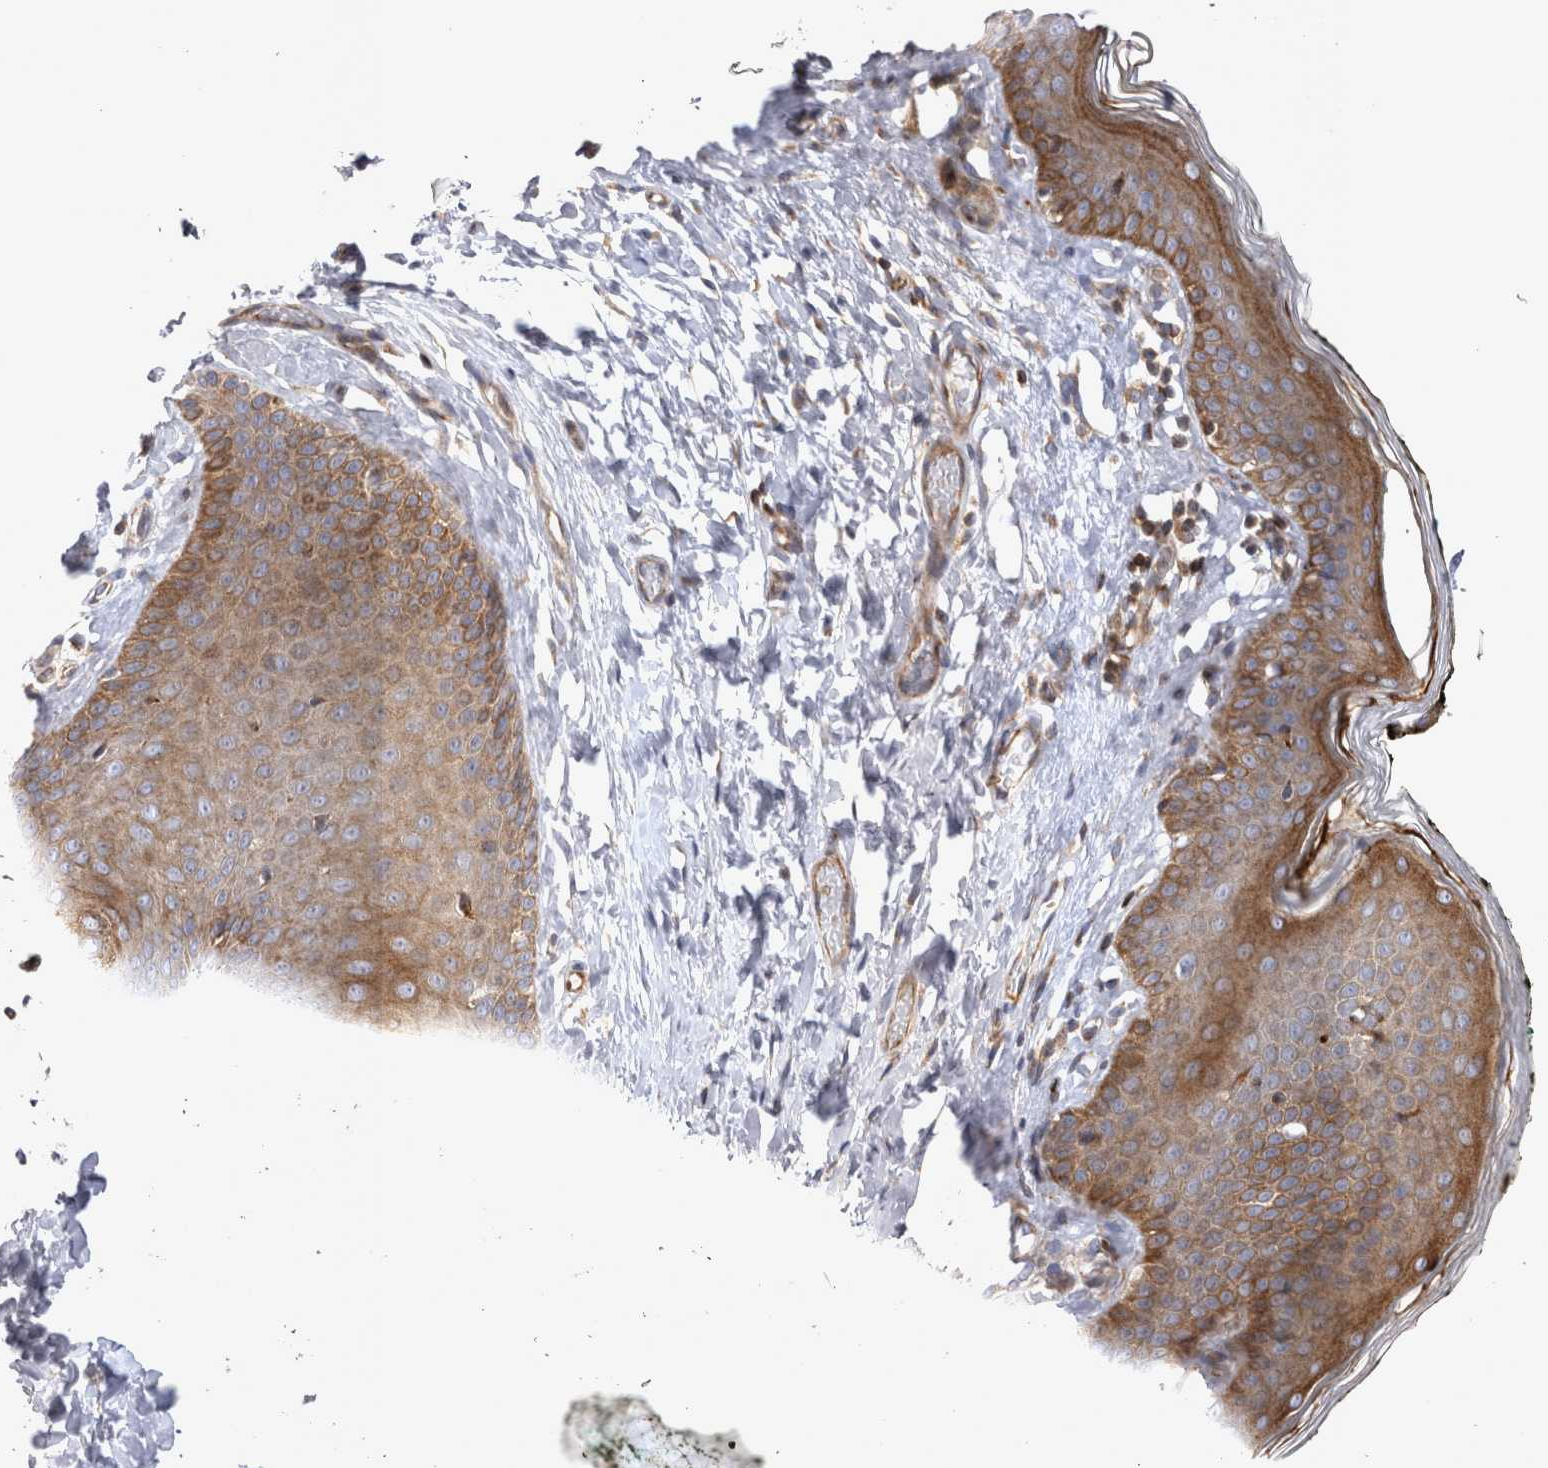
{"staining": {"intensity": "moderate", "quantity": ">75%", "location": "cytoplasmic/membranous"}, "tissue": "skin", "cell_type": "Epidermal cells", "image_type": "normal", "snomed": [{"axis": "morphology", "description": "Normal tissue, NOS"}, {"axis": "morphology", "description": "Inflammation, NOS"}, {"axis": "topography", "description": "Vulva"}], "caption": "Brown immunohistochemical staining in benign skin shows moderate cytoplasmic/membranous positivity in approximately >75% of epidermal cells.", "gene": "TSPOAP1", "patient": {"sex": "female", "age": 84}}